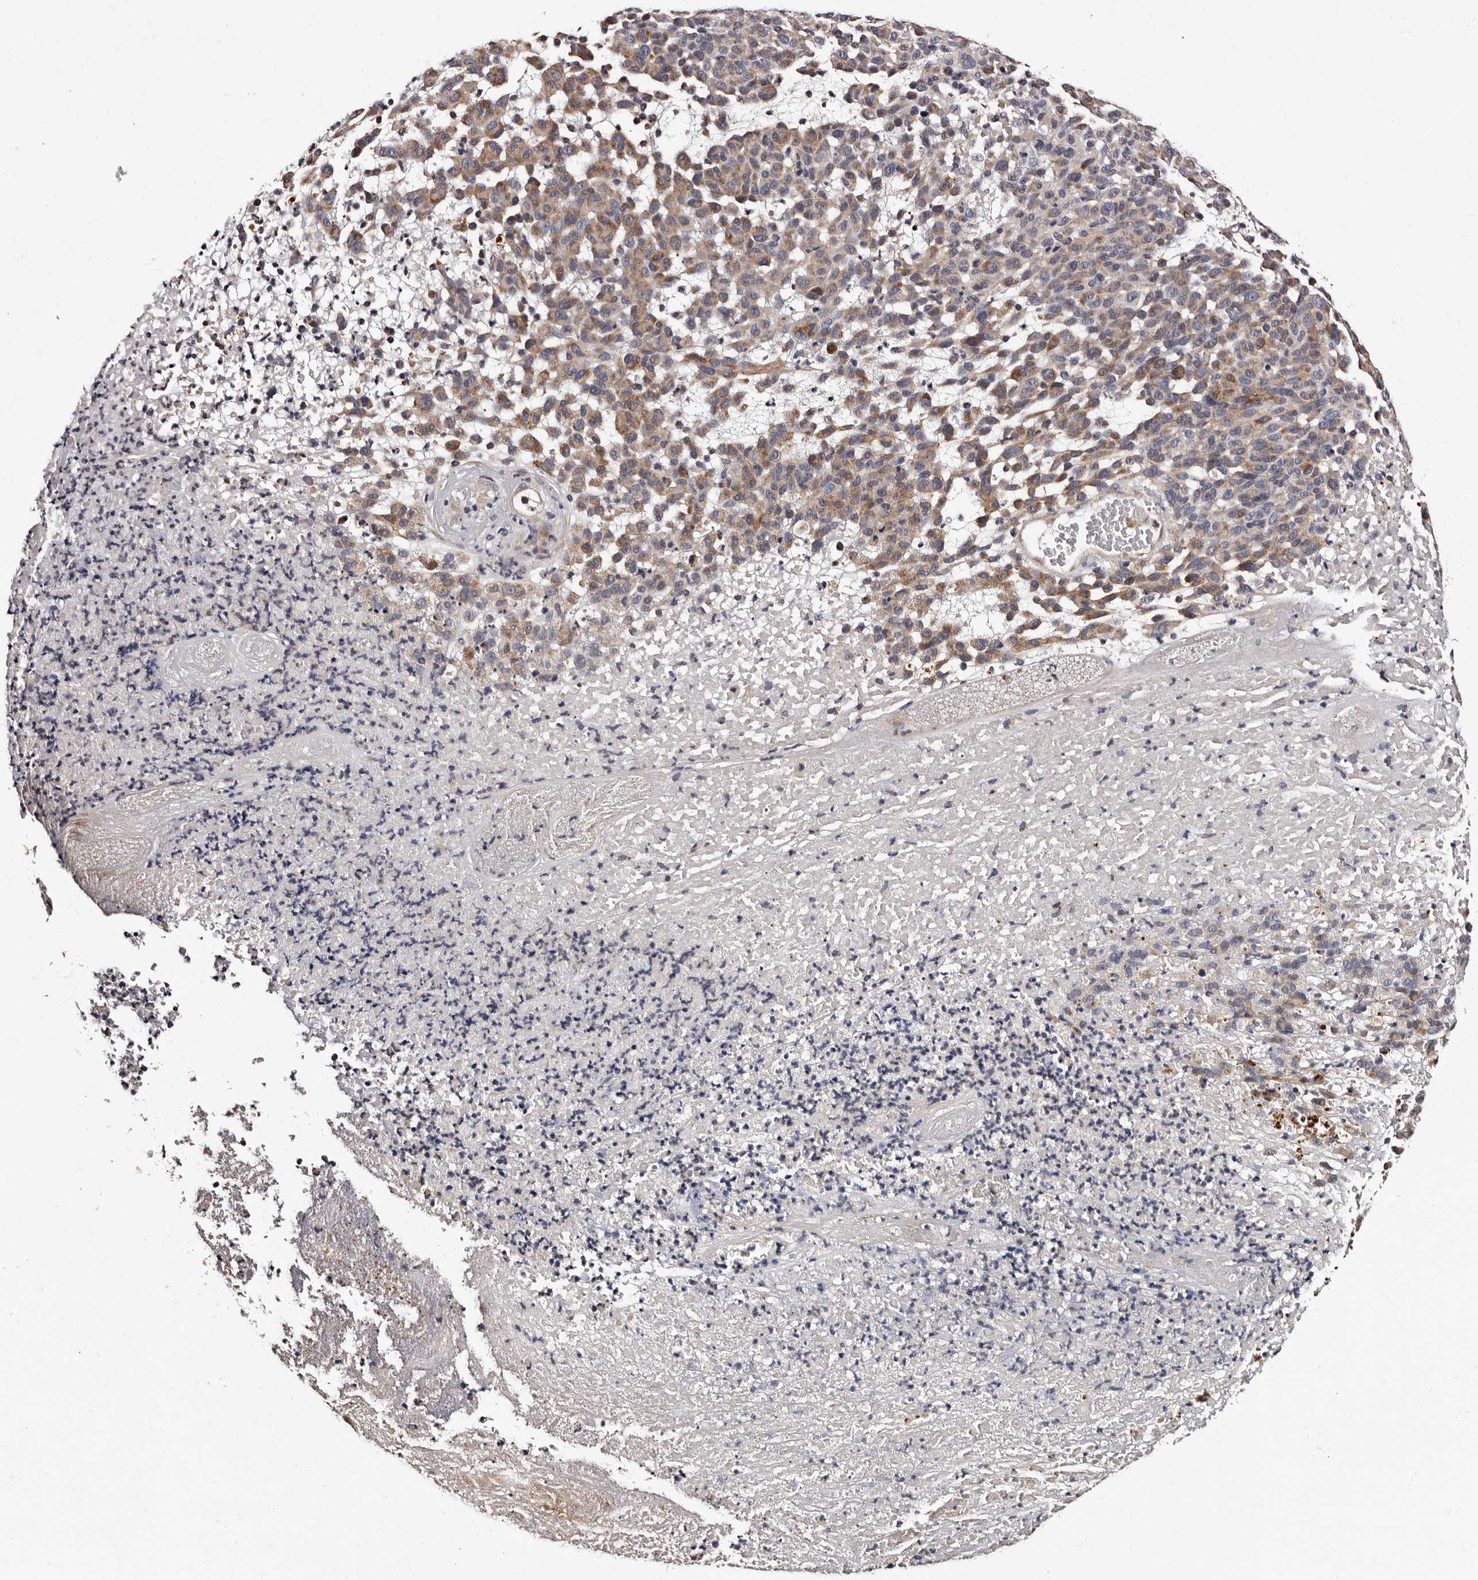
{"staining": {"intensity": "moderate", "quantity": "<25%", "location": "cytoplasmic/membranous"}, "tissue": "melanoma", "cell_type": "Tumor cells", "image_type": "cancer", "snomed": [{"axis": "morphology", "description": "Malignant melanoma, NOS"}, {"axis": "topography", "description": "Skin"}], "caption": "An immunohistochemistry (IHC) micrograph of tumor tissue is shown. Protein staining in brown labels moderate cytoplasmic/membranous positivity in malignant melanoma within tumor cells.", "gene": "ADCK5", "patient": {"sex": "male", "age": 59}}